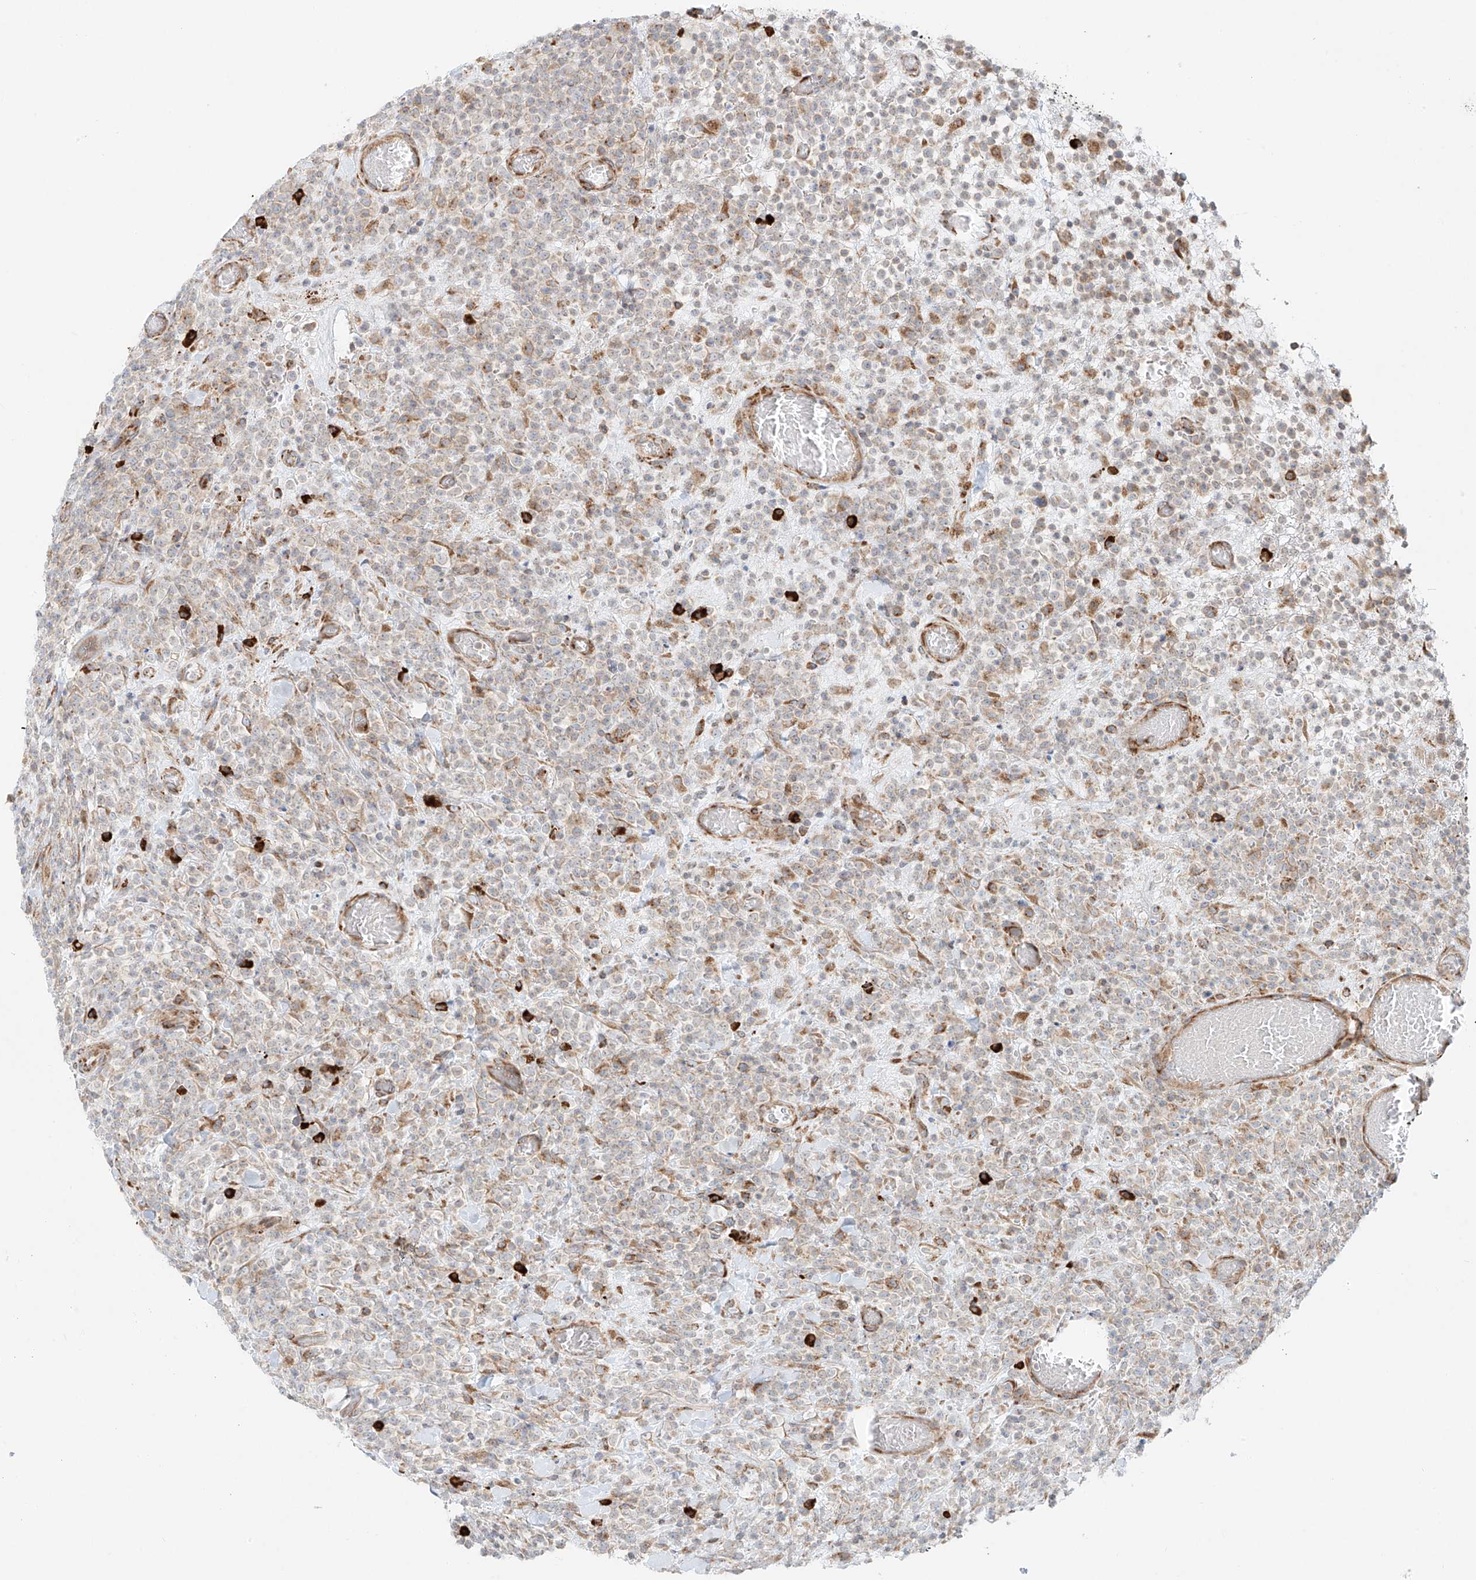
{"staining": {"intensity": "weak", "quantity": "<25%", "location": "cytoplasmic/membranous"}, "tissue": "lymphoma", "cell_type": "Tumor cells", "image_type": "cancer", "snomed": [{"axis": "morphology", "description": "Malignant lymphoma, non-Hodgkin's type, High grade"}, {"axis": "topography", "description": "Colon"}], "caption": "Histopathology image shows no protein staining in tumor cells of high-grade malignant lymphoma, non-Hodgkin's type tissue. (Stains: DAB (3,3'-diaminobenzidine) IHC with hematoxylin counter stain, Microscopy: brightfield microscopy at high magnification).", "gene": "EIPR1", "patient": {"sex": "female", "age": 53}}